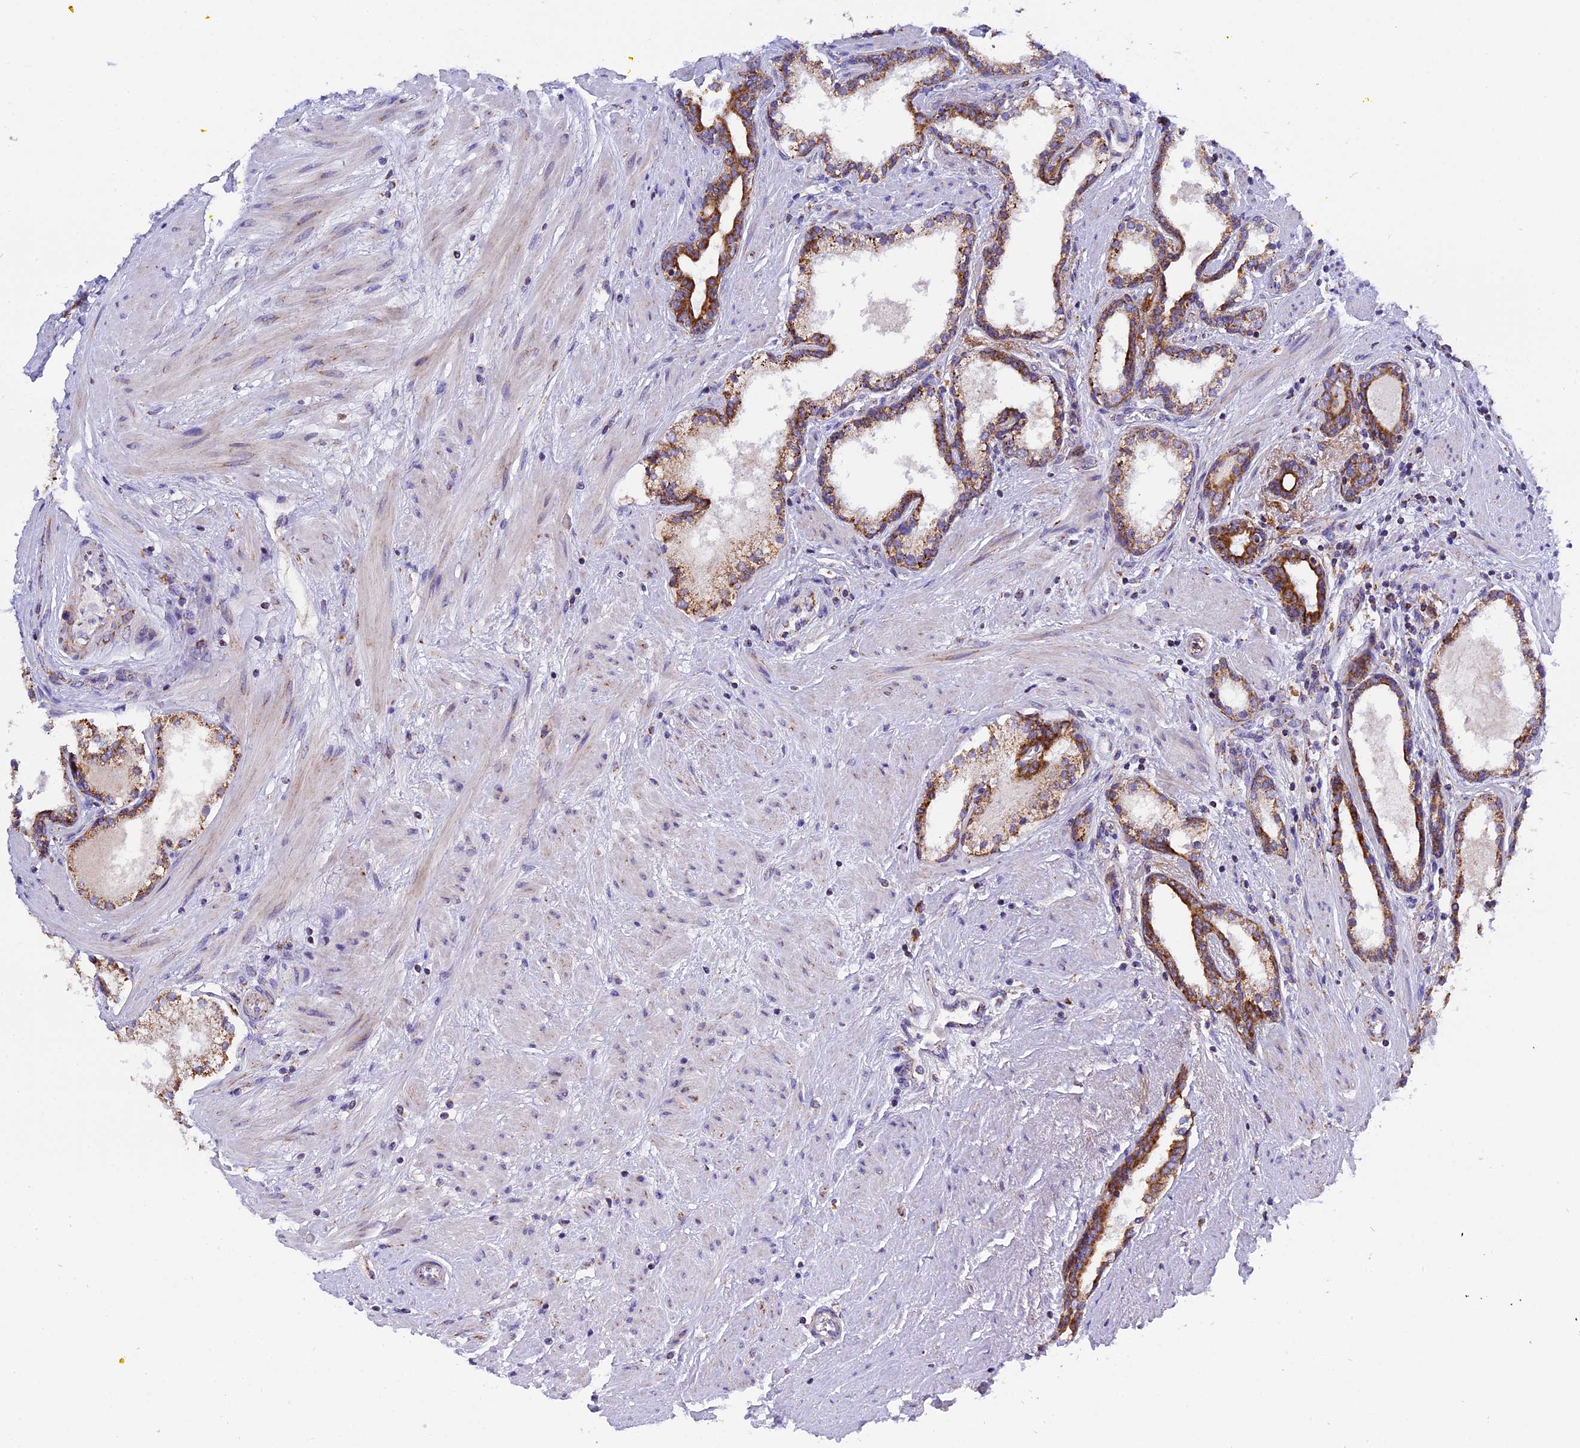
{"staining": {"intensity": "strong", "quantity": ">75%", "location": "cytoplasmic/membranous"}, "tissue": "prostate cancer", "cell_type": "Tumor cells", "image_type": "cancer", "snomed": [{"axis": "morphology", "description": "Adenocarcinoma, High grade"}, {"axis": "topography", "description": "Prostate"}], "caption": "Immunohistochemistry (IHC) of human prostate cancer (adenocarcinoma (high-grade)) displays high levels of strong cytoplasmic/membranous positivity in about >75% of tumor cells.", "gene": "MRPS34", "patient": {"sex": "male", "age": 58}}